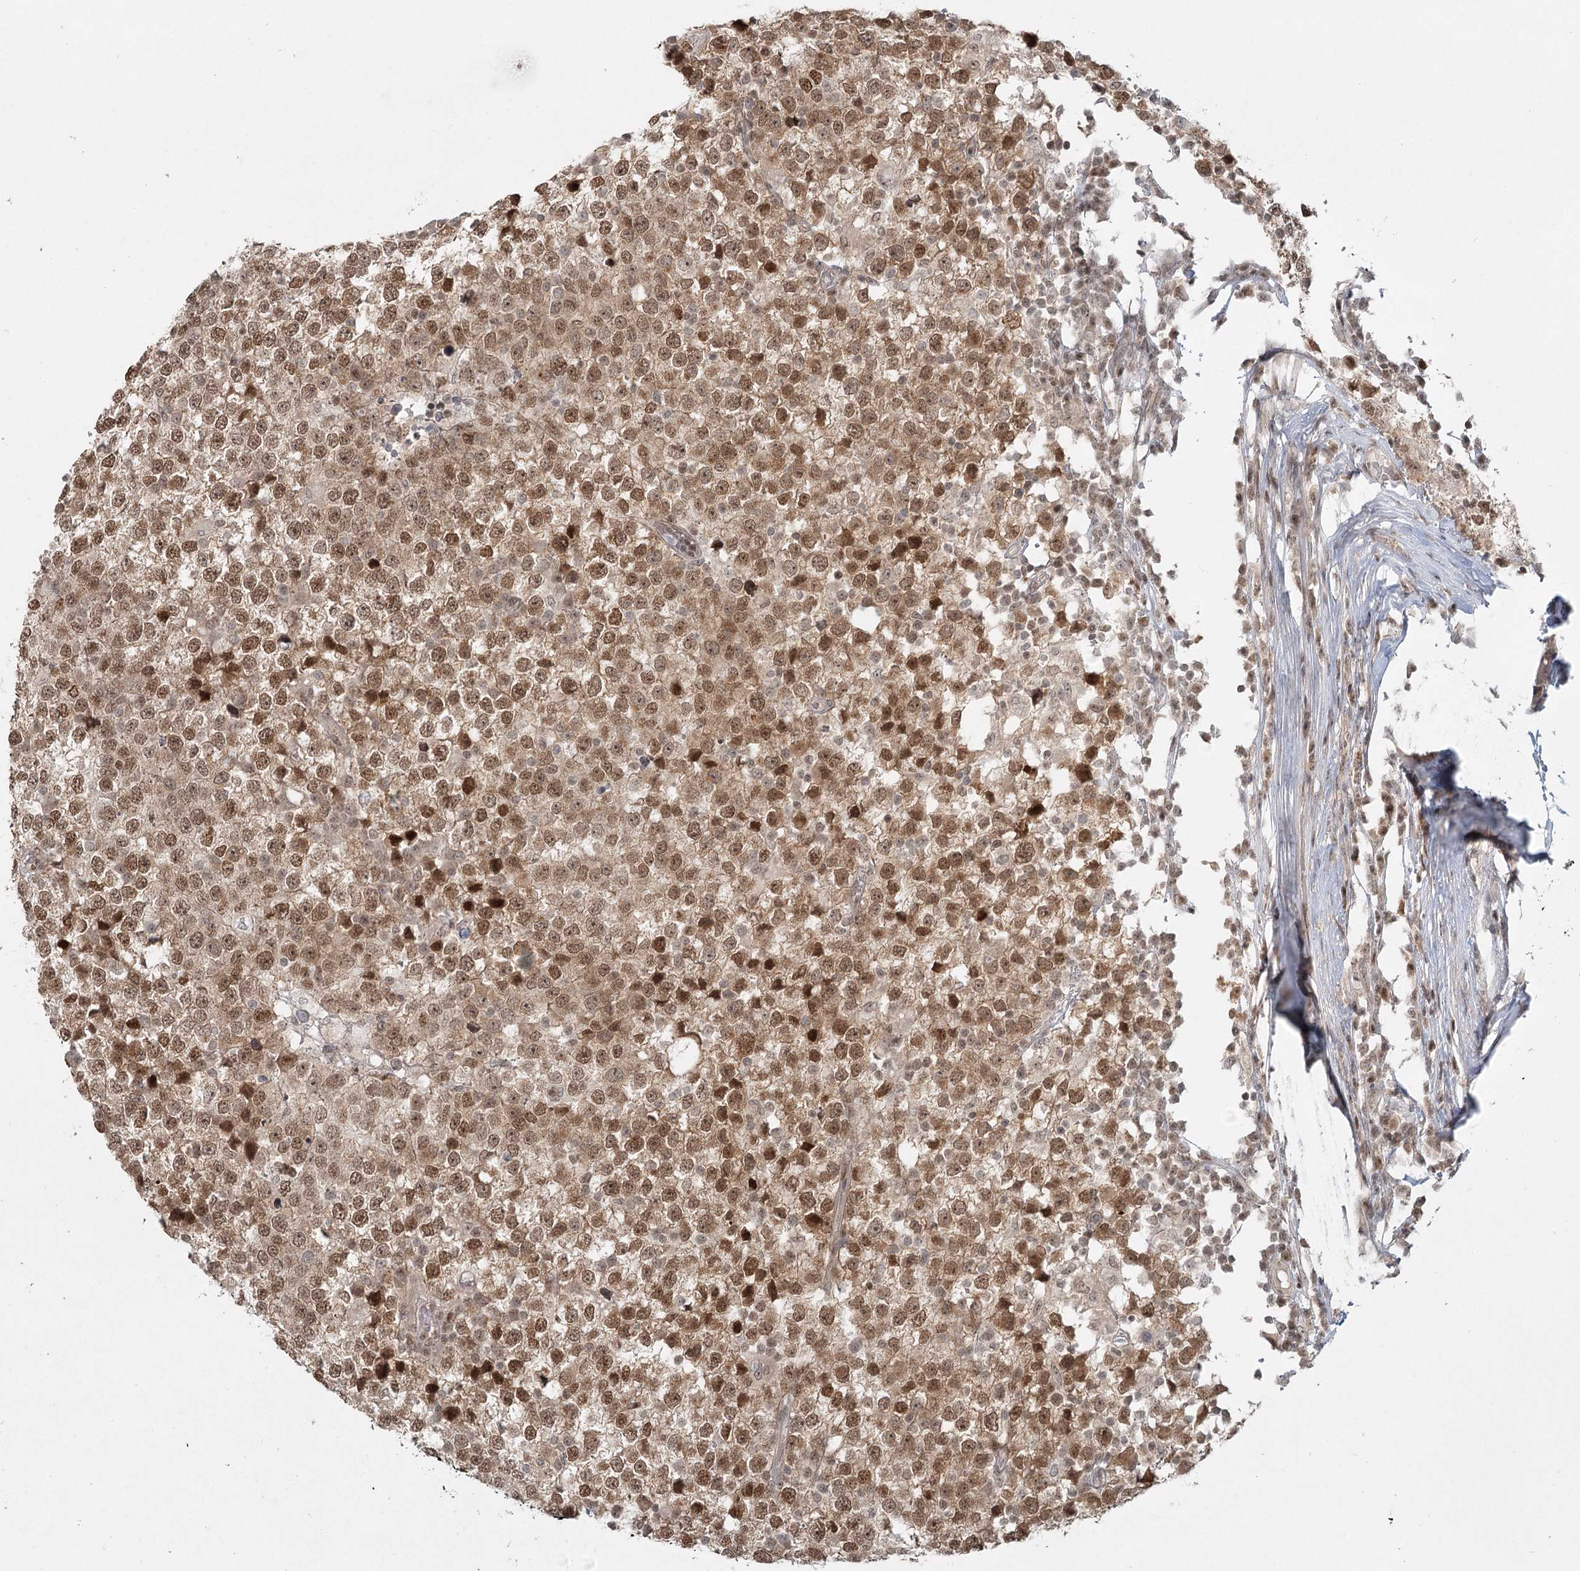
{"staining": {"intensity": "moderate", "quantity": ">75%", "location": "nuclear"}, "tissue": "testis cancer", "cell_type": "Tumor cells", "image_type": "cancer", "snomed": [{"axis": "morphology", "description": "Seminoma, NOS"}, {"axis": "topography", "description": "Testis"}], "caption": "Moderate nuclear positivity for a protein is identified in approximately >75% of tumor cells of testis seminoma using IHC.", "gene": "R3HCC1L", "patient": {"sex": "male", "age": 65}}